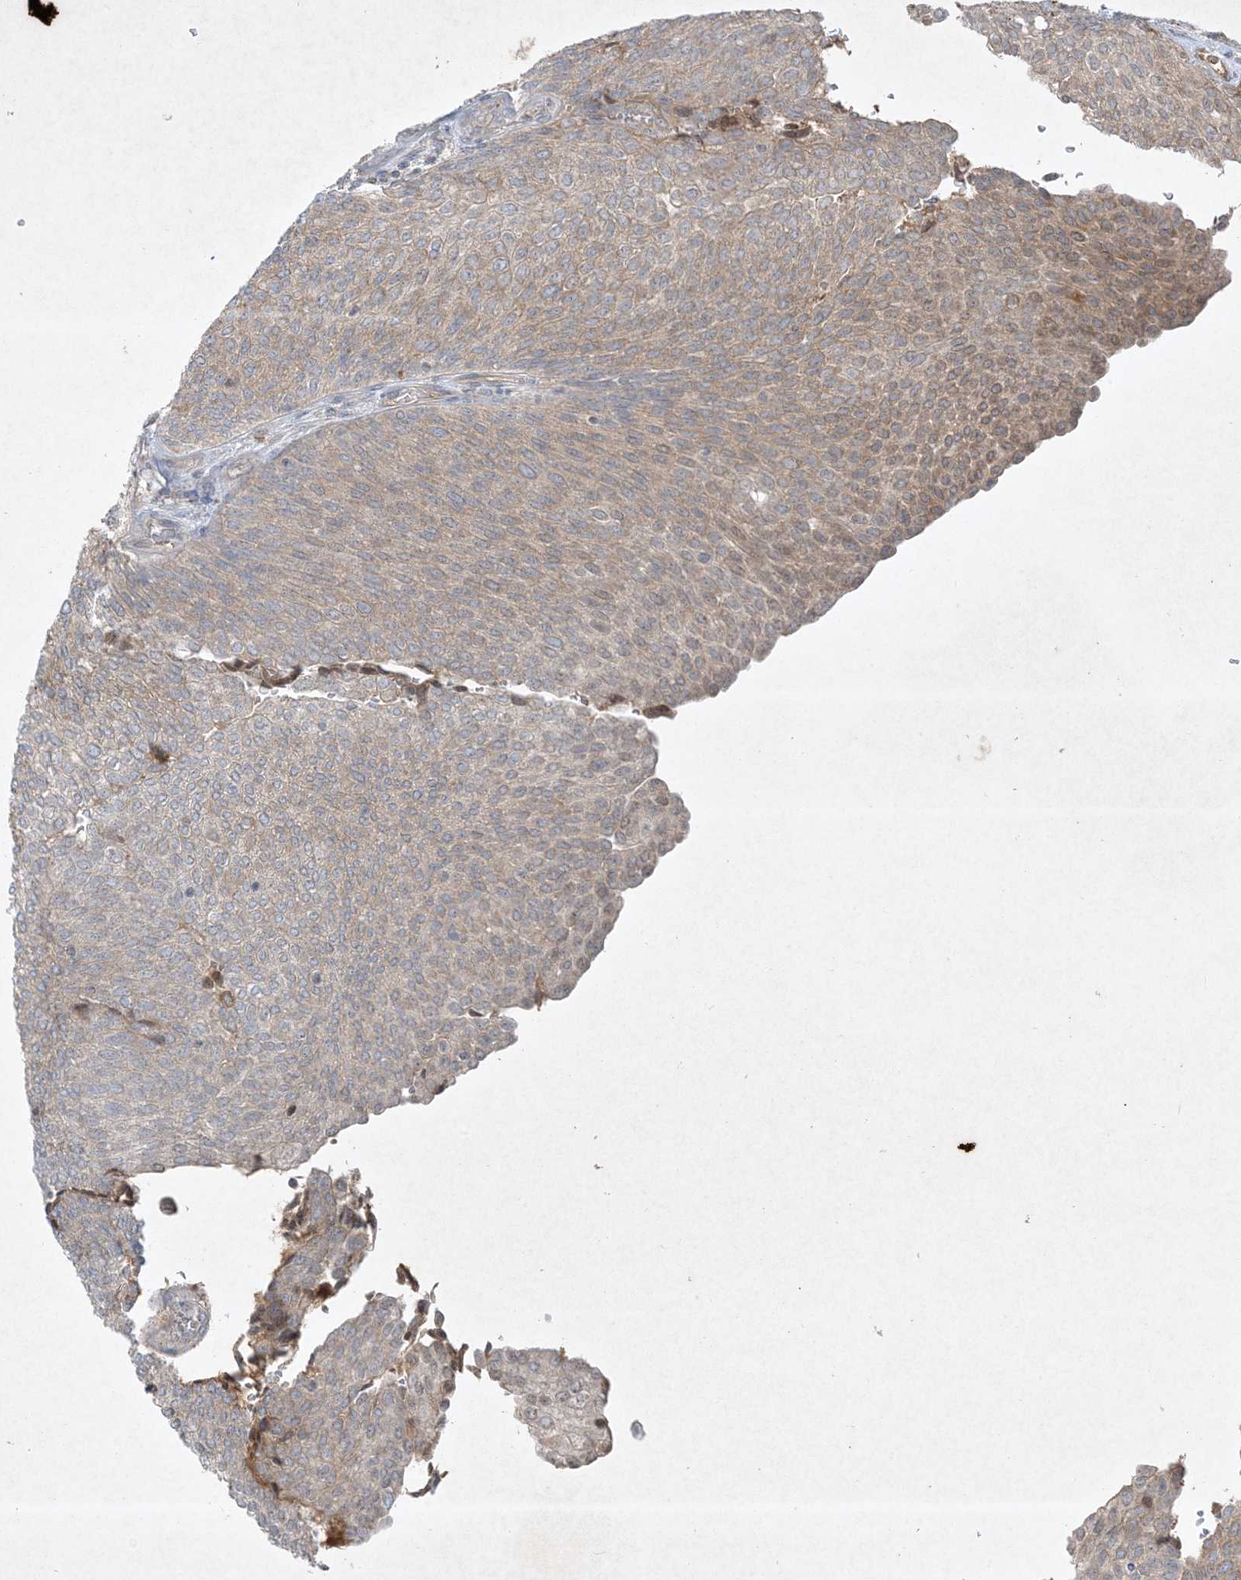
{"staining": {"intensity": "weak", "quantity": "25%-75%", "location": "cytoplasmic/membranous"}, "tissue": "urothelial cancer", "cell_type": "Tumor cells", "image_type": "cancer", "snomed": [{"axis": "morphology", "description": "Urothelial carcinoma, Low grade"}, {"axis": "topography", "description": "Urinary bladder"}], "caption": "Protein analysis of urothelial cancer tissue reveals weak cytoplasmic/membranous expression in approximately 25%-75% of tumor cells. (DAB = brown stain, brightfield microscopy at high magnification).", "gene": "FETUB", "patient": {"sex": "female", "age": 79}}